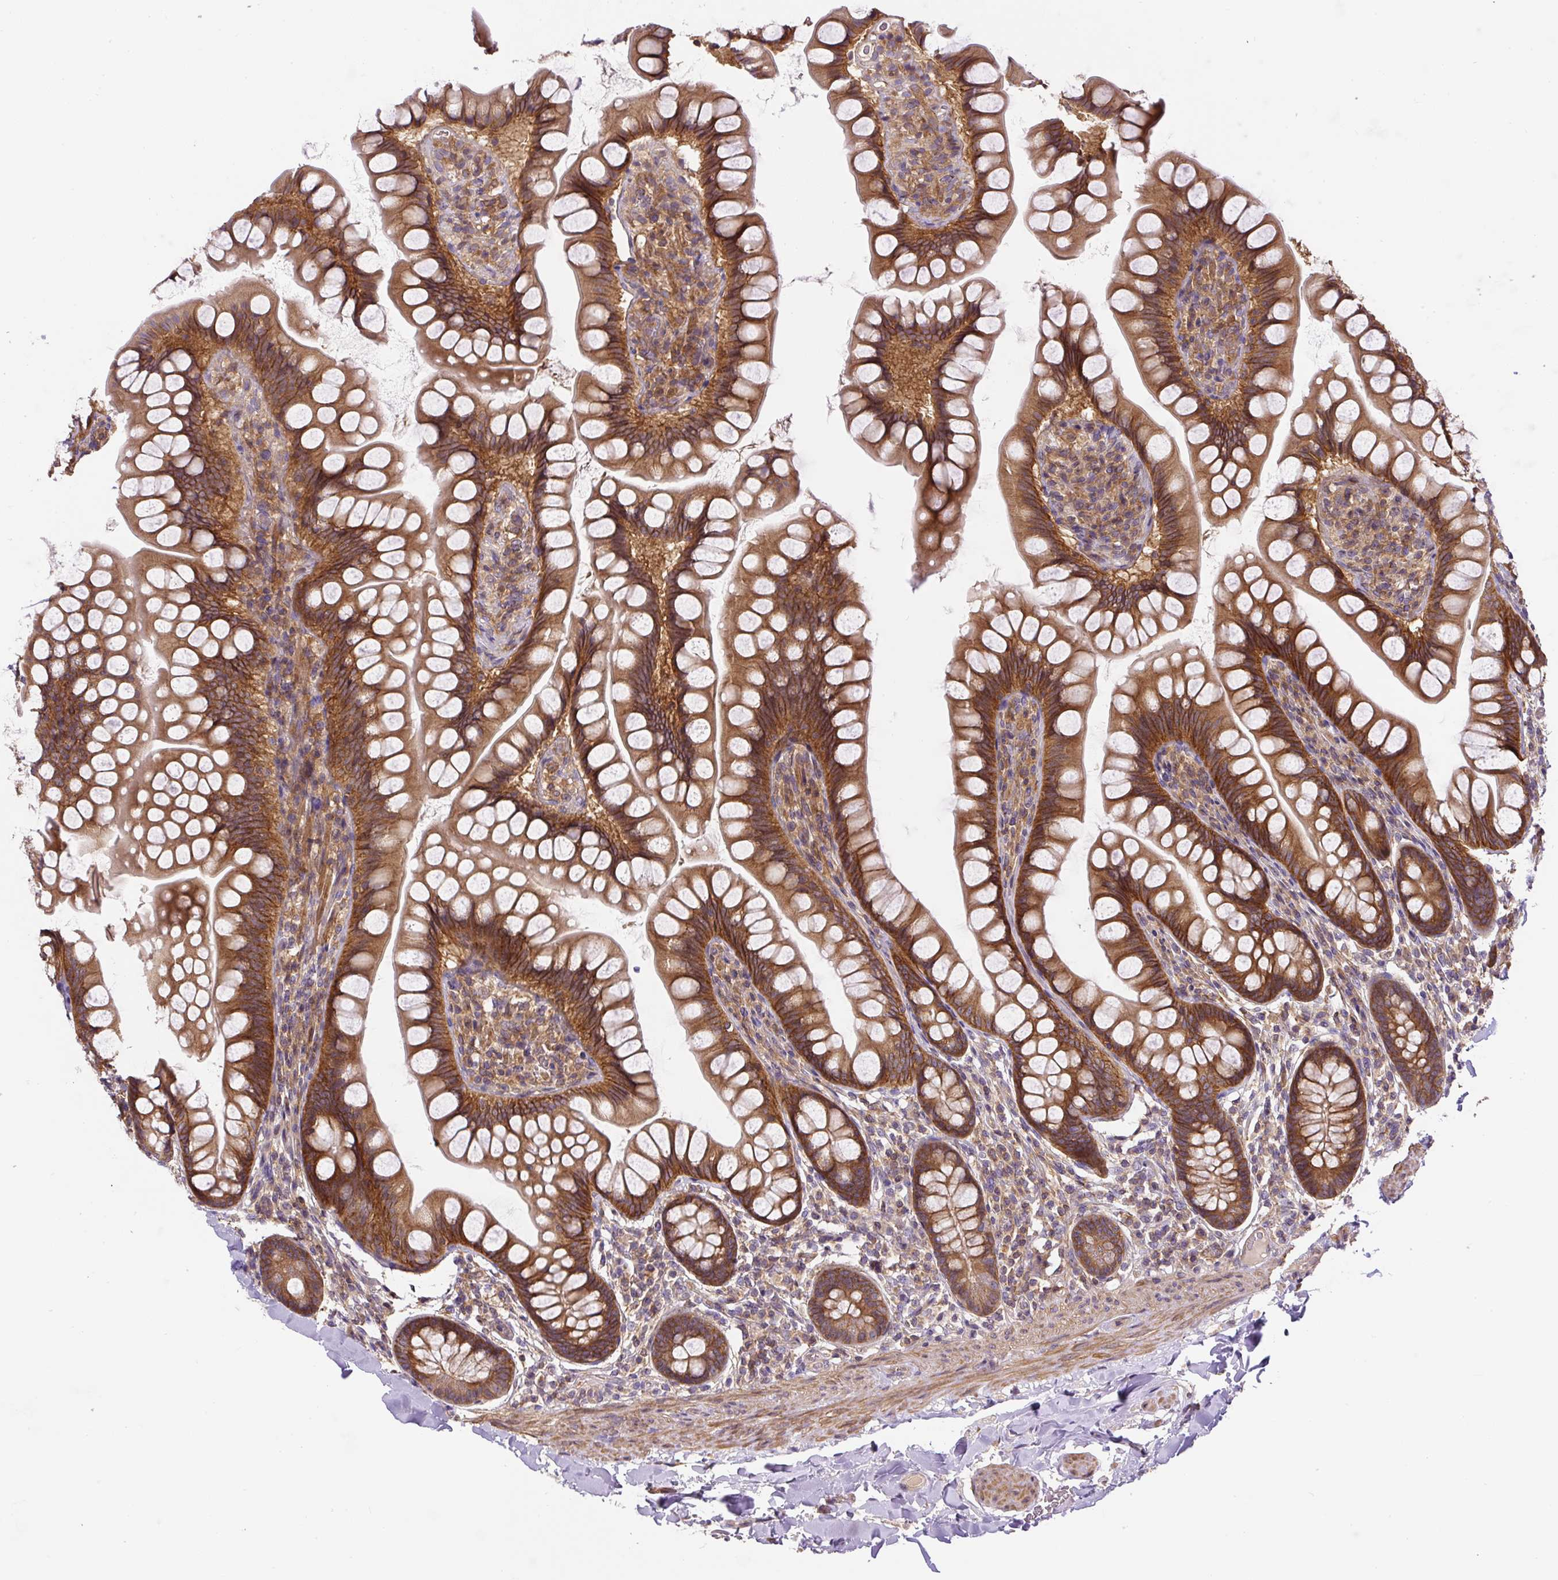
{"staining": {"intensity": "moderate", "quantity": ">75%", "location": "cytoplasmic/membranous"}, "tissue": "small intestine", "cell_type": "Glandular cells", "image_type": "normal", "snomed": [{"axis": "morphology", "description": "Normal tissue, NOS"}, {"axis": "topography", "description": "Small intestine"}], "caption": "An immunohistochemistry image of normal tissue is shown. Protein staining in brown shows moderate cytoplasmic/membranous positivity in small intestine within glandular cells.", "gene": "CCDC28A", "patient": {"sex": "male", "age": 70}}